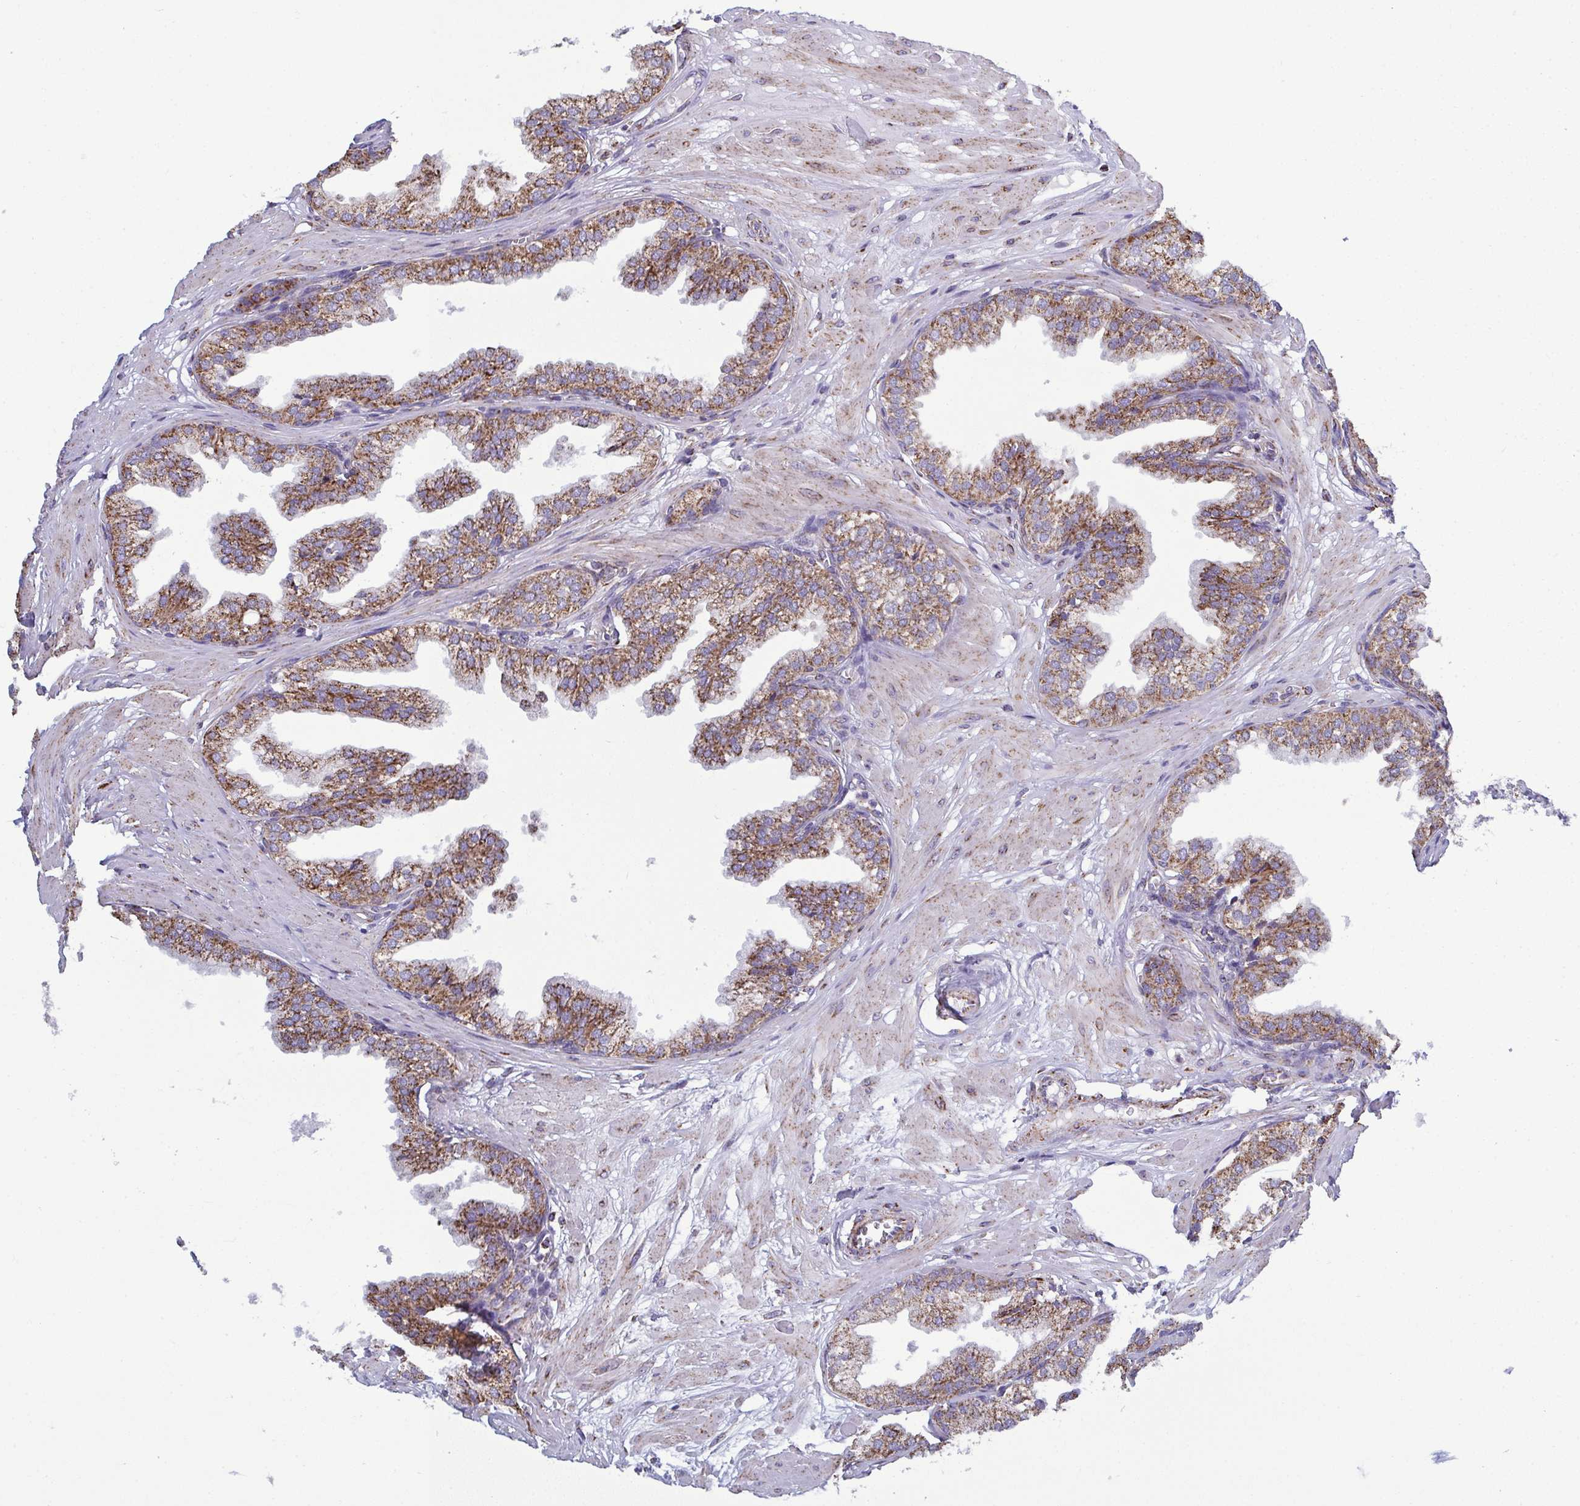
{"staining": {"intensity": "strong", "quantity": "25%-75%", "location": "cytoplasmic/membranous"}, "tissue": "prostate", "cell_type": "Glandular cells", "image_type": "normal", "snomed": [{"axis": "morphology", "description": "Normal tissue, NOS"}, {"axis": "topography", "description": "Prostate"}, {"axis": "topography", "description": "Peripheral nerve tissue"}], "caption": "Unremarkable prostate was stained to show a protein in brown. There is high levels of strong cytoplasmic/membranous staining in about 25%-75% of glandular cells. (IHC, brightfield microscopy, high magnification).", "gene": "CSDE1", "patient": {"sex": "male", "age": 55}}